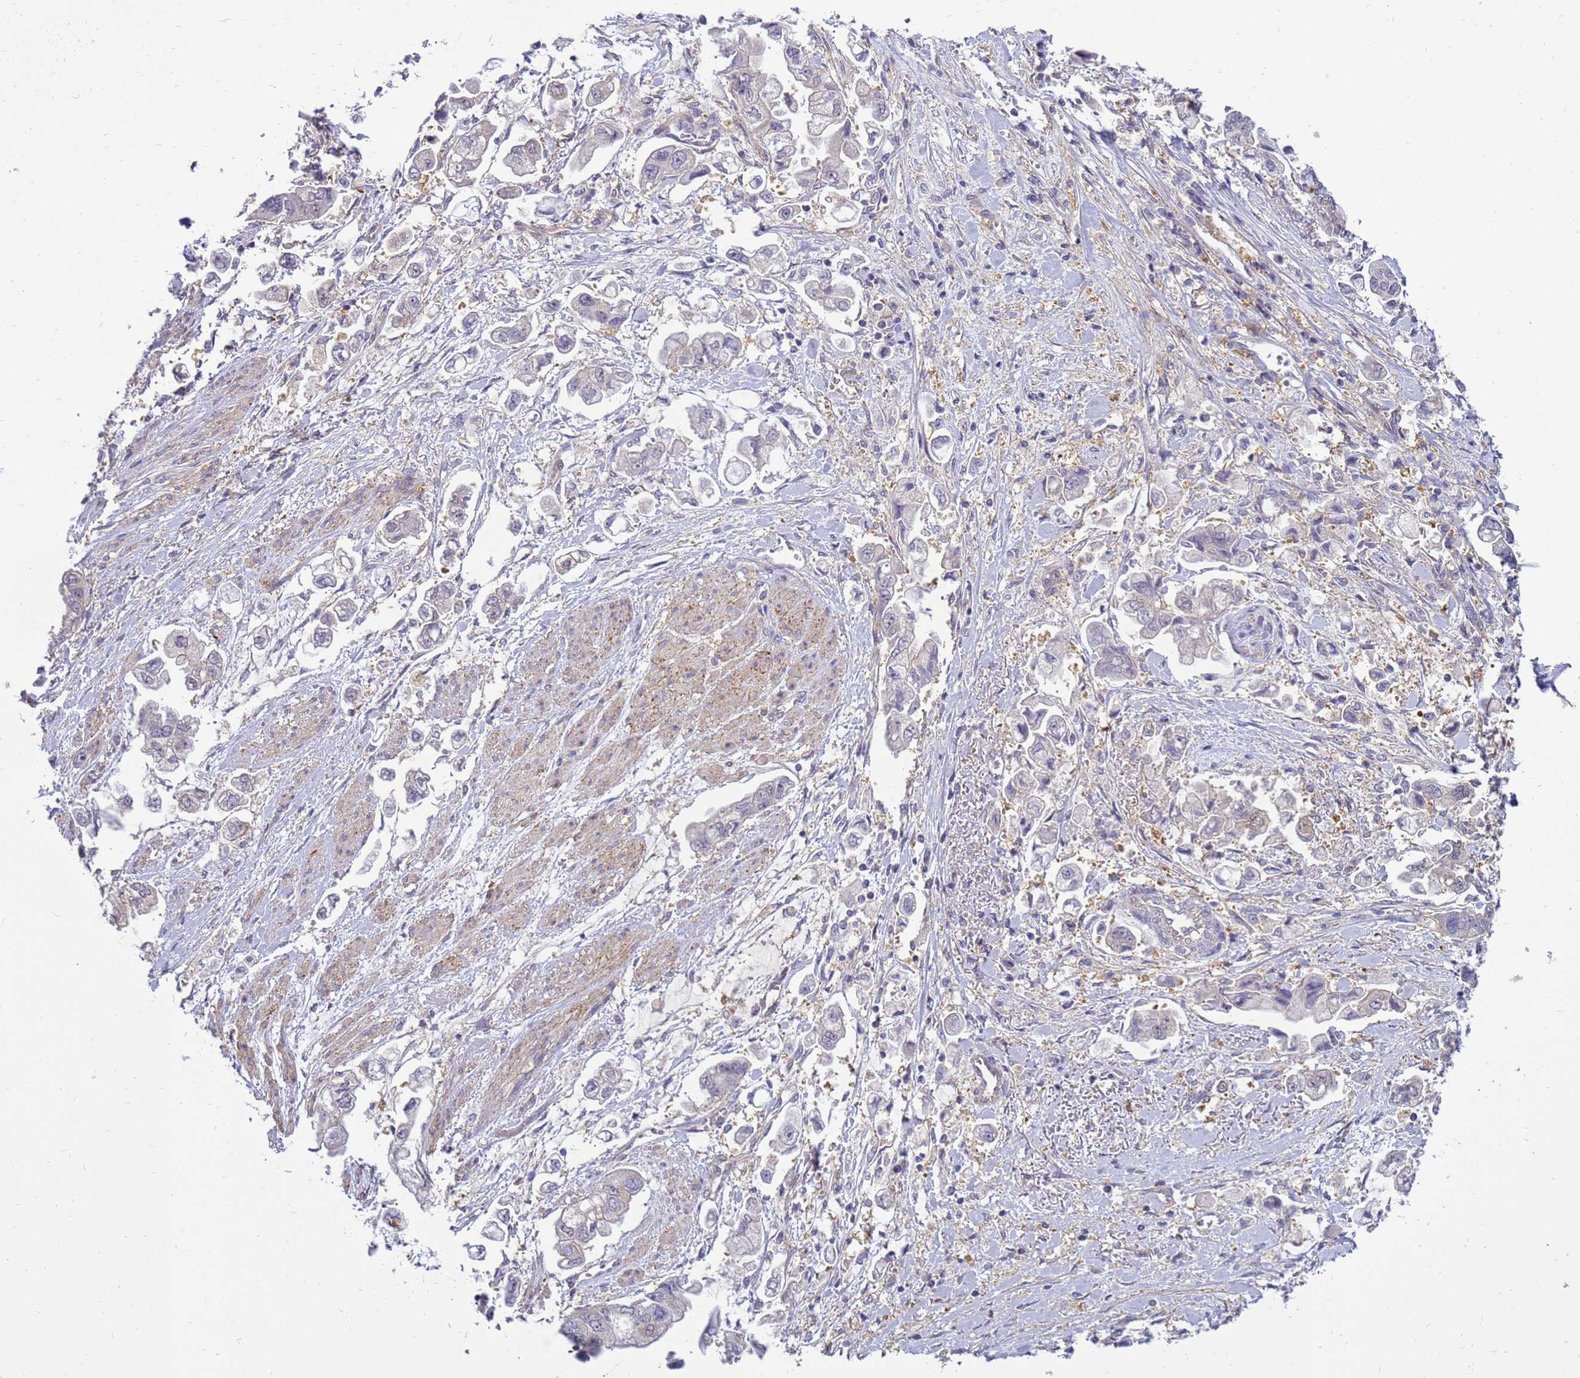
{"staining": {"intensity": "negative", "quantity": "none", "location": "none"}, "tissue": "stomach cancer", "cell_type": "Tumor cells", "image_type": "cancer", "snomed": [{"axis": "morphology", "description": "Adenocarcinoma, NOS"}, {"axis": "topography", "description": "Stomach"}], "caption": "Stomach cancer stained for a protein using immunohistochemistry (IHC) demonstrates no positivity tumor cells.", "gene": "ENOPH1", "patient": {"sex": "male", "age": 62}}